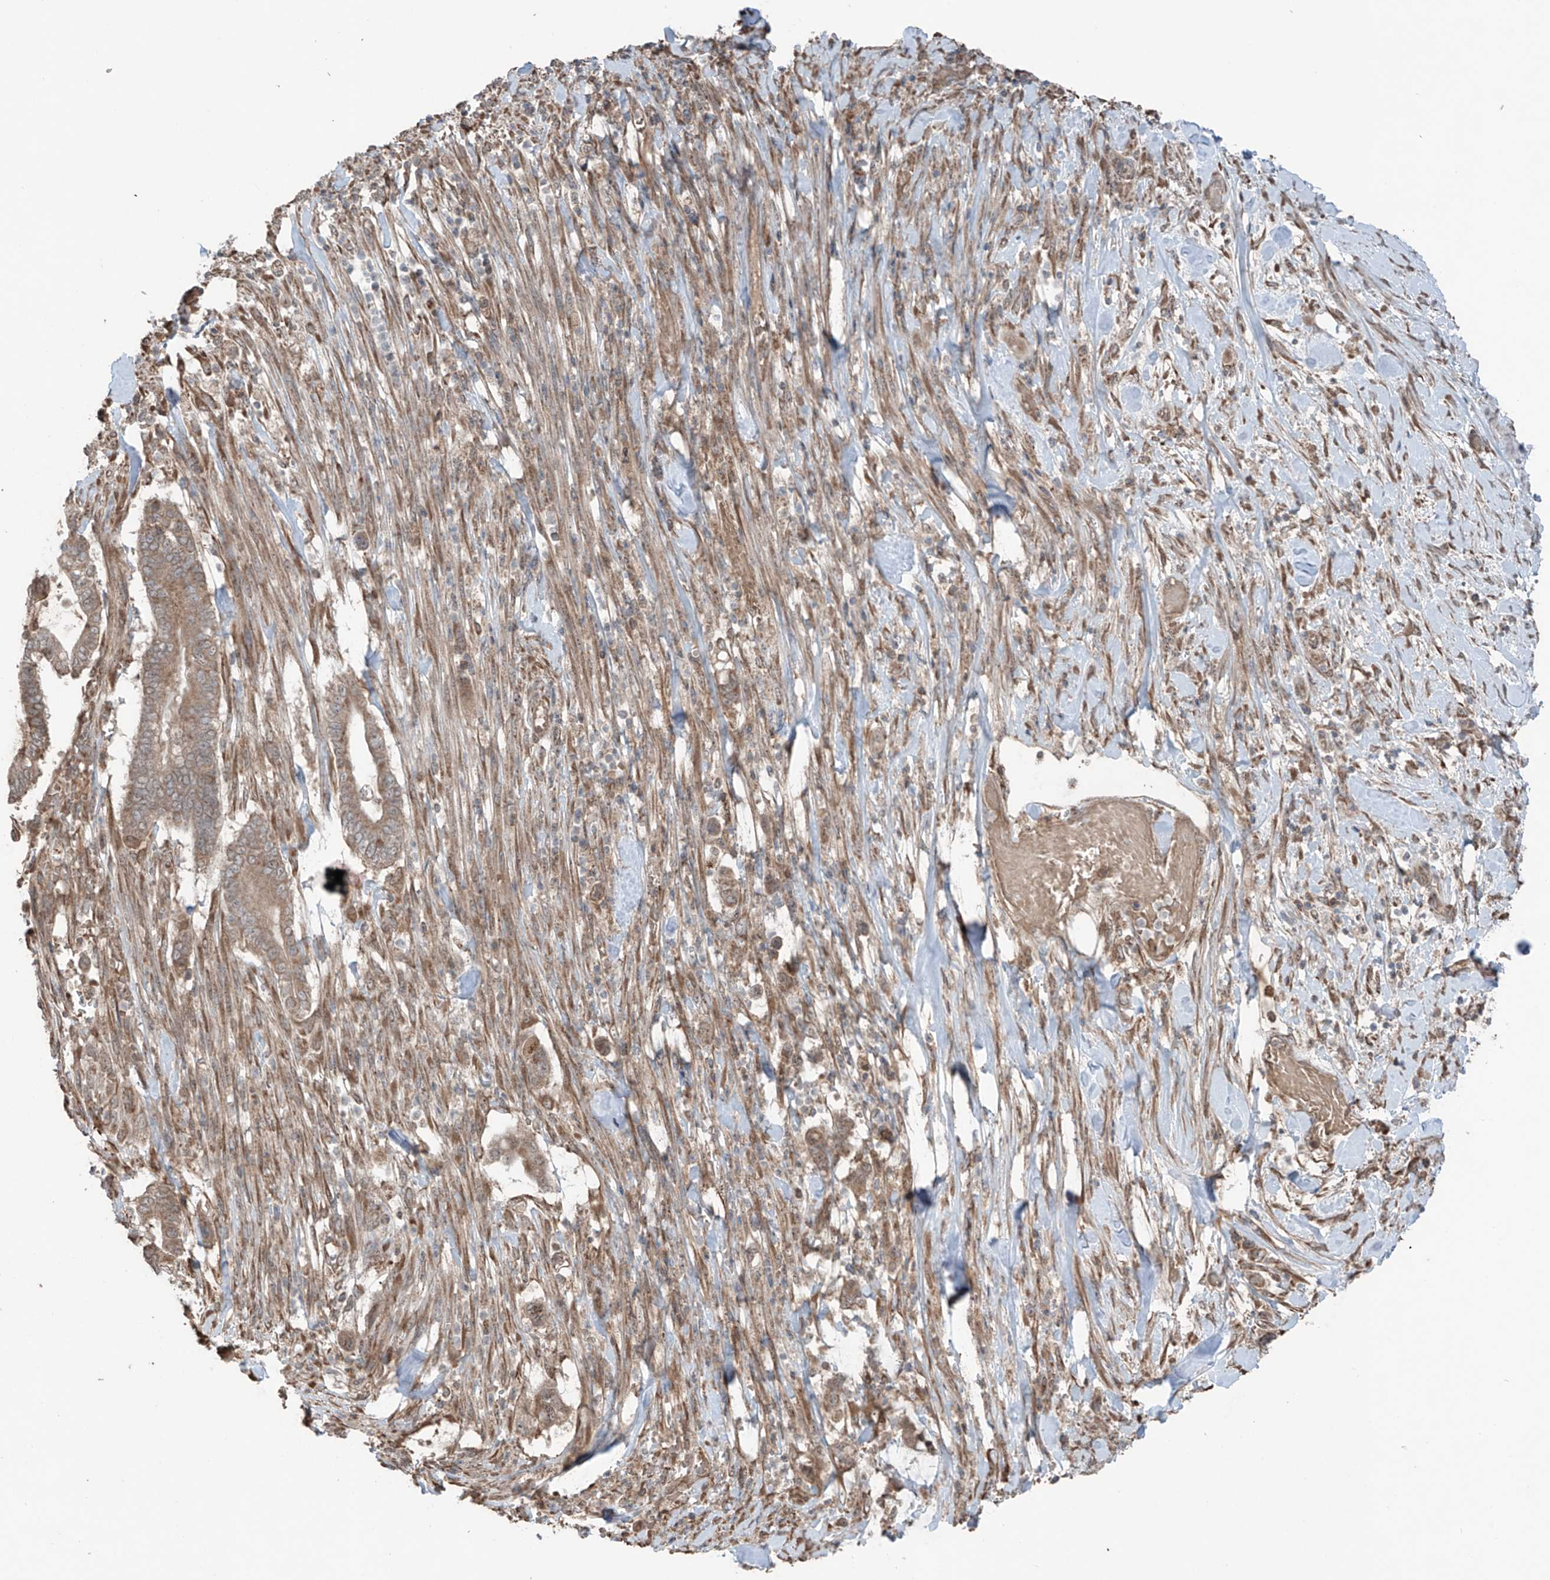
{"staining": {"intensity": "weak", "quantity": "<25%", "location": "cytoplasmic/membranous"}, "tissue": "pancreatic cancer", "cell_type": "Tumor cells", "image_type": "cancer", "snomed": [{"axis": "morphology", "description": "Adenocarcinoma, NOS"}, {"axis": "topography", "description": "Pancreas"}], "caption": "DAB immunohistochemical staining of human pancreatic adenocarcinoma exhibits no significant positivity in tumor cells.", "gene": "SAMD3", "patient": {"sex": "male", "age": 68}}